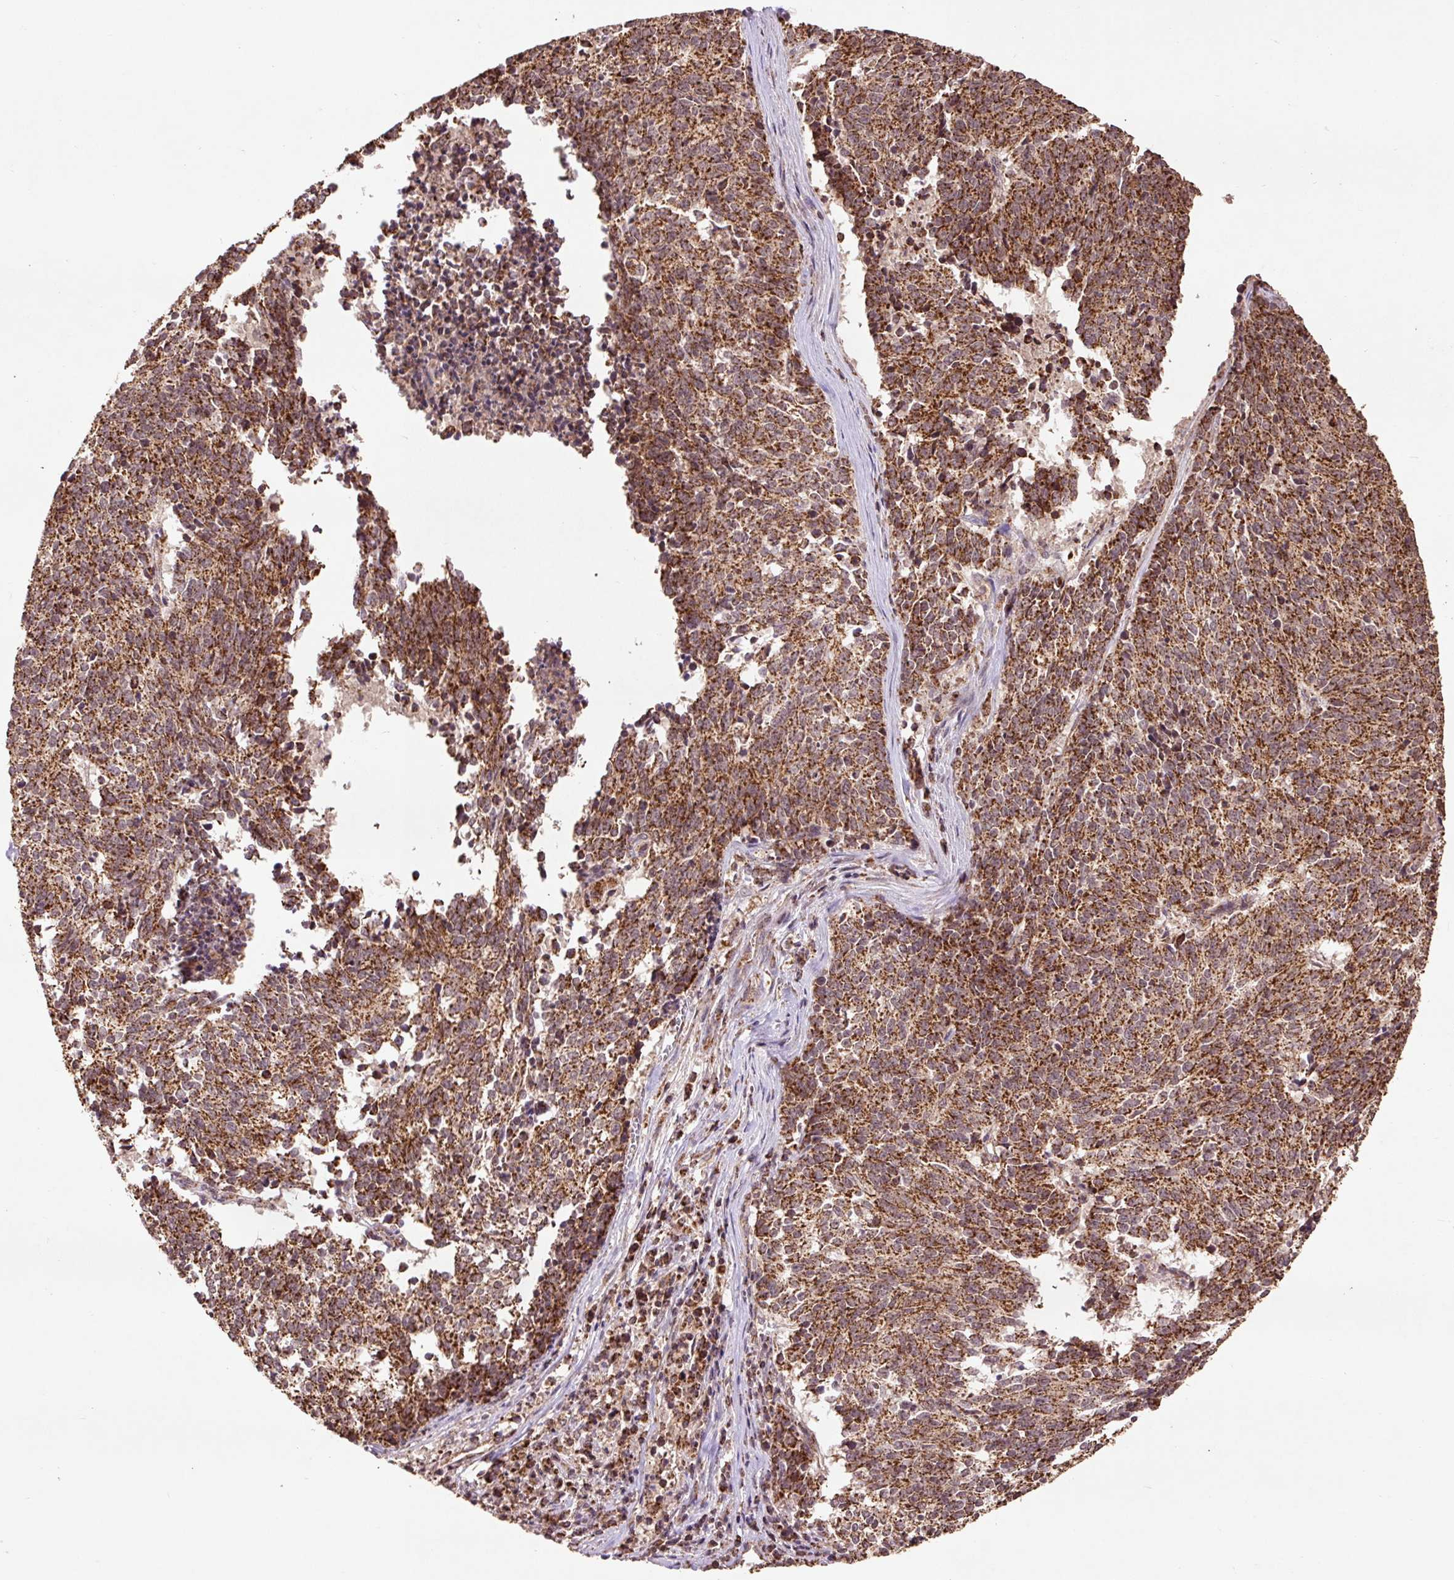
{"staining": {"intensity": "moderate", "quantity": ">75%", "location": "cytoplasmic/membranous"}, "tissue": "cervical cancer", "cell_type": "Tumor cells", "image_type": "cancer", "snomed": [{"axis": "morphology", "description": "Squamous cell carcinoma, NOS"}, {"axis": "topography", "description": "Cervix"}], "caption": "A photomicrograph showing moderate cytoplasmic/membranous expression in about >75% of tumor cells in cervical cancer (squamous cell carcinoma), as visualized by brown immunohistochemical staining.", "gene": "ATP5F1A", "patient": {"sex": "female", "age": 29}}